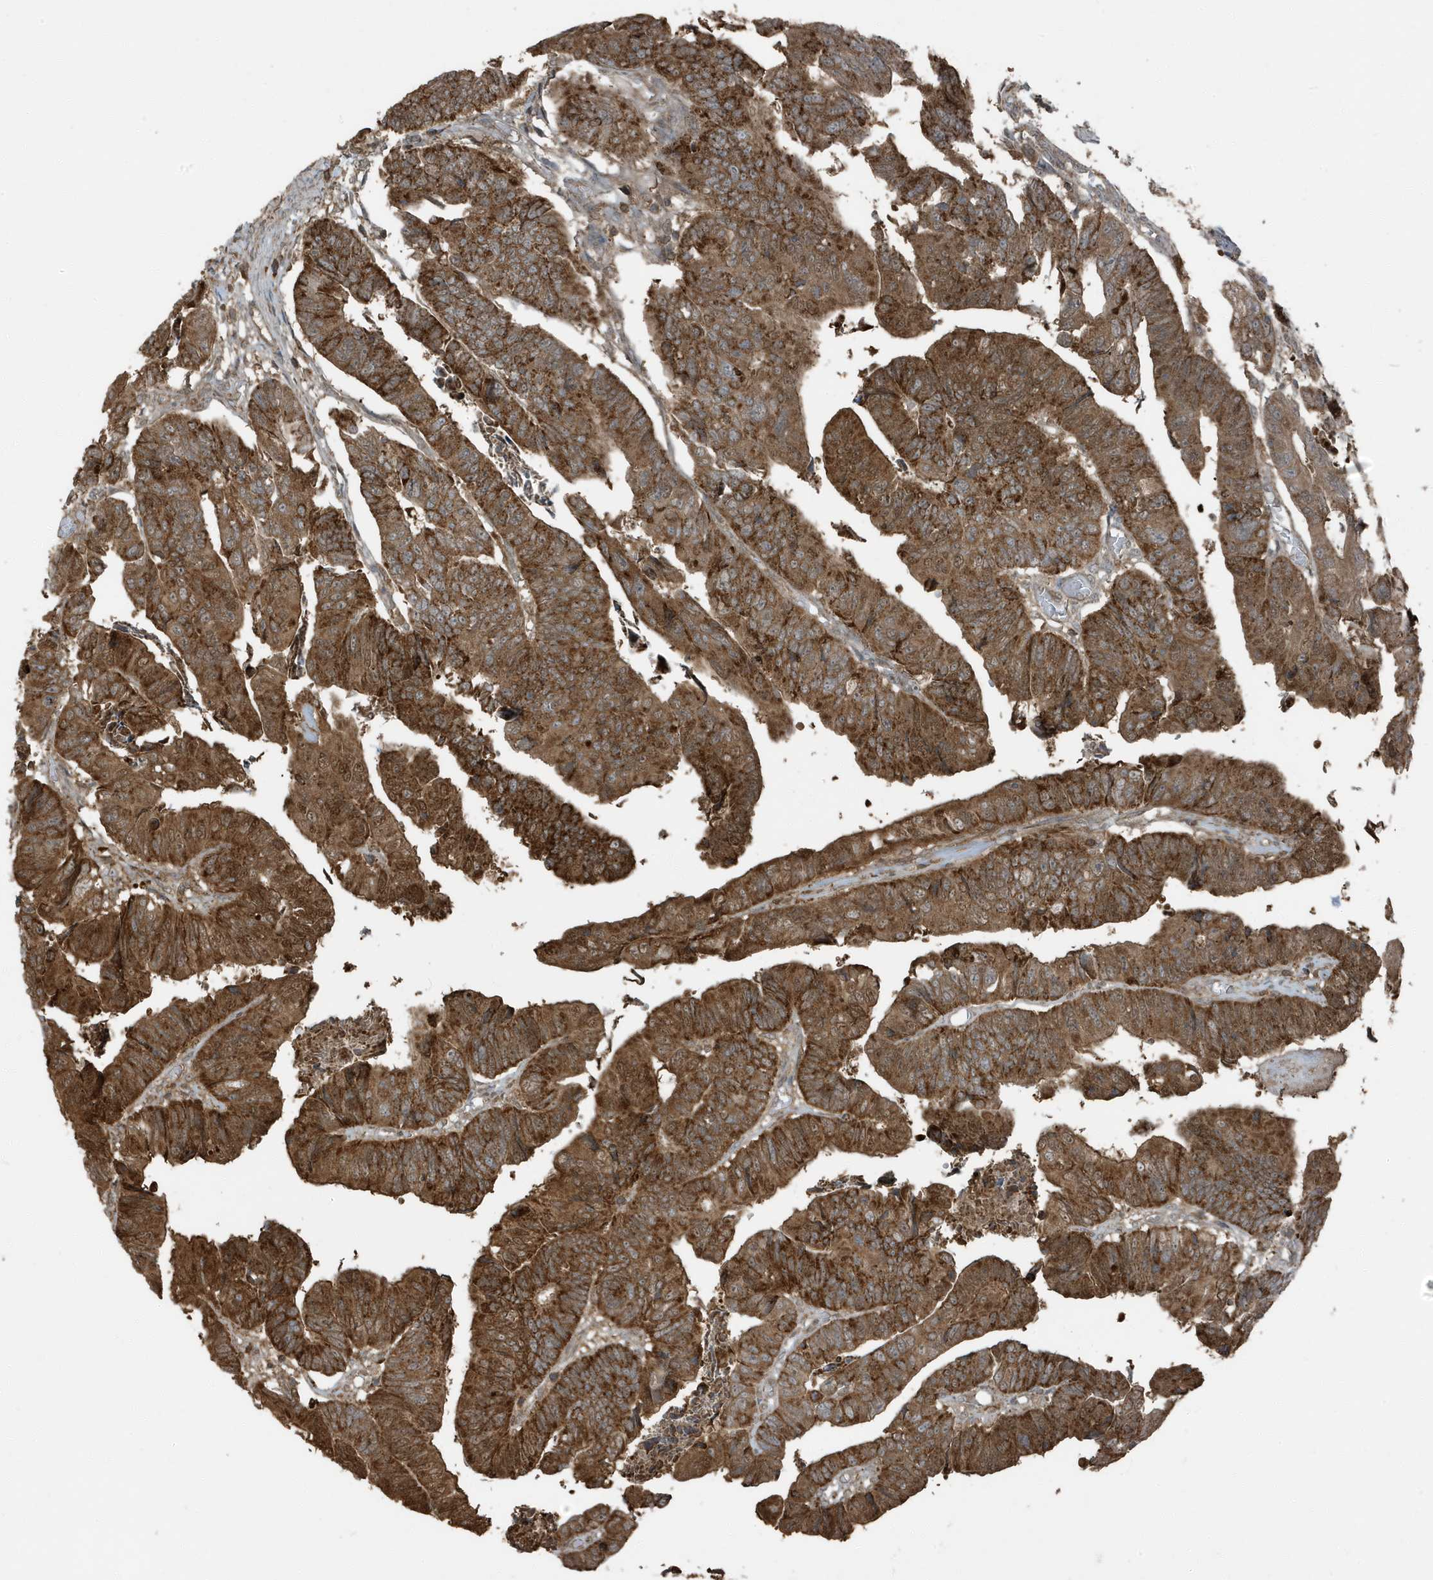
{"staining": {"intensity": "strong", "quantity": ">75%", "location": "cytoplasmic/membranous"}, "tissue": "colorectal cancer", "cell_type": "Tumor cells", "image_type": "cancer", "snomed": [{"axis": "morphology", "description": "Adenocarcinoma, NOS"}, {"axis": "topography", "description": "Rectum"}], "caption": "A high-resolution histopathology image shows IHC staining of colorectal cancer, which shows strong cytoplasmic/membranous positivity in approximately >75% of tumor cells.", "gene": "AZI2", "patient": {"sex": "female", "age": 65}}